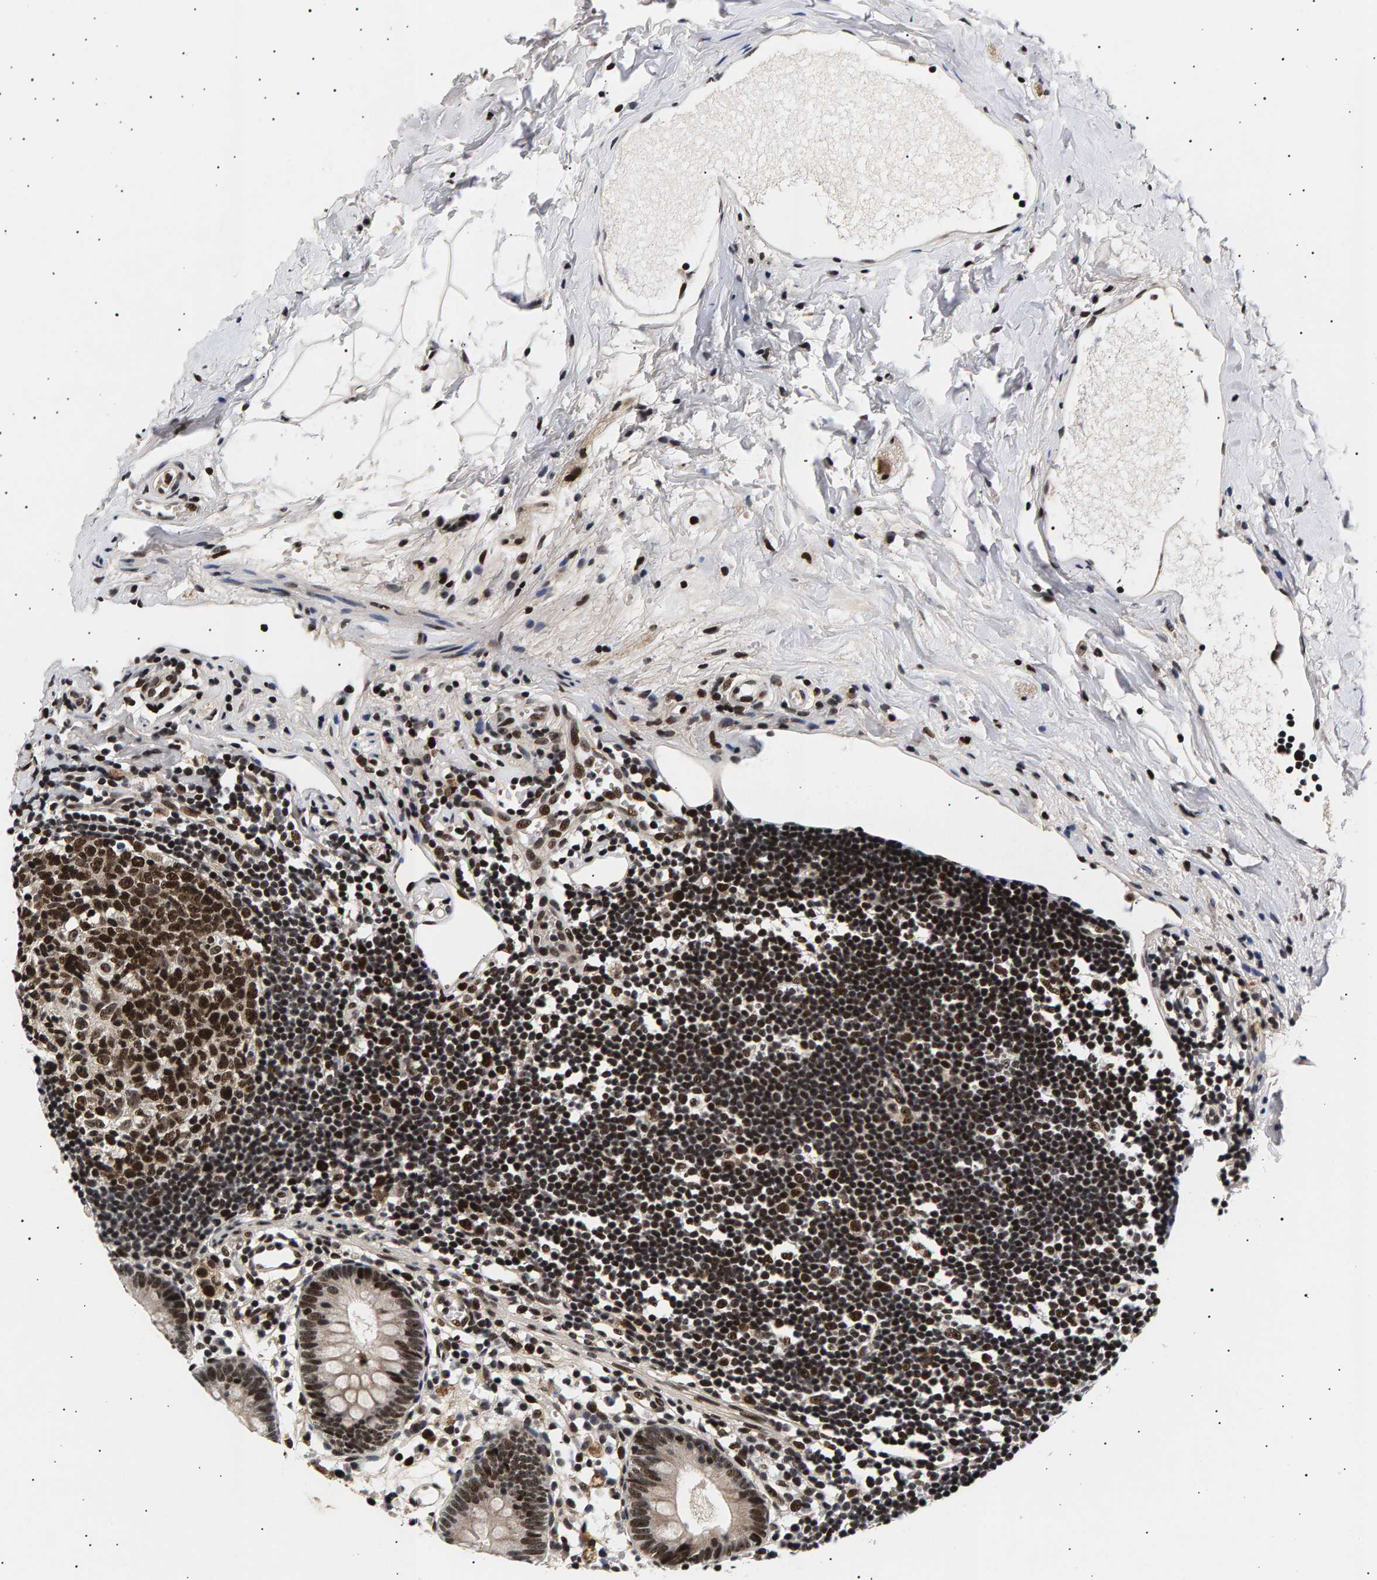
{"staining": {"intensity": "strong", "quantity": ">75%", "location": "nuclear"}, "tissue": "appendix", "cell_type": "Glandular cells", "image_type": "normal", "snomed": [{"axis": "morphology", "description": "Normal tissue, NOS"}, {"axis": "topography", "description": "Appendix"}], "caption": "Appendix stained for a protein shows strong nuclear positivity in glandular cells. (brown staining indicates protein expression, while blue staining denotes nuclei).", "gene": "ANKRD40", "patient": {"sex": "female", "age": 20}}